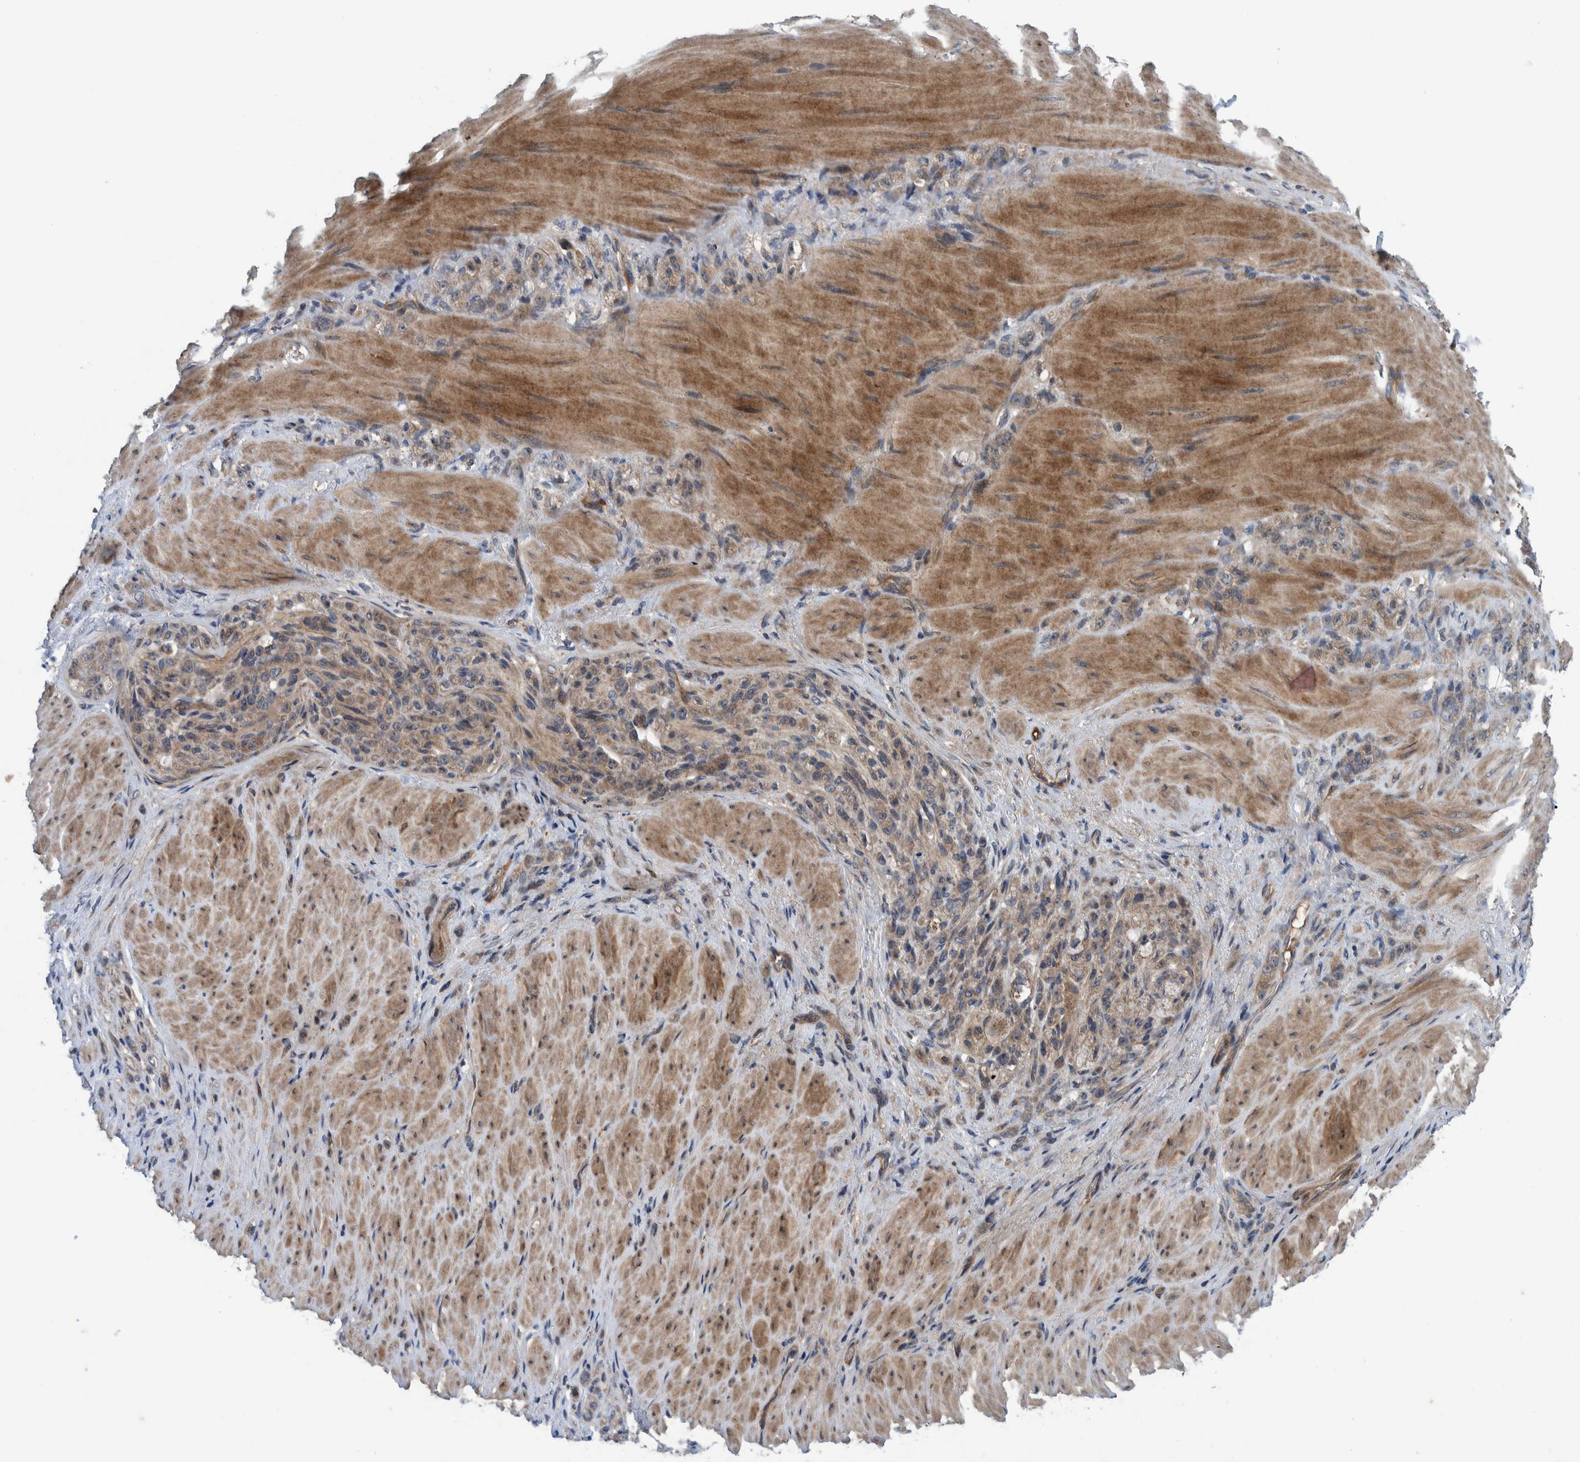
{"staining": {"intensity": "weak", "quantity": ">75%", "location": "cytoplasmic/membranous"}, "tissue": "stomach cancer", "cell_type": "Tumor cells", "image_type": "cancer", "snomed": [{"axis": "morphology", "description": "Normal tissue, NOS"}, {"axis": "morphology", "description": "Adenocarcinoma, NOS"}, {"axis": "topography", "description": "Stomach"}], "caption": "Immunohistochemistry (IHC) staining of stomach cancer (adenocarcinoma), which displays low levels of weak cytoplasmic/membranous expression in approximately >75% of tumor cells indicating weak cytoplasmic/membranous protein expression. The staining was performed using DAB (3,3'-diaminobenzidine) (brown) for protein detection and nuclei were counterstained in hematoxylin (blue).", "gene": "ITIH3", "patient": {"sex": "male", "age": 82}}